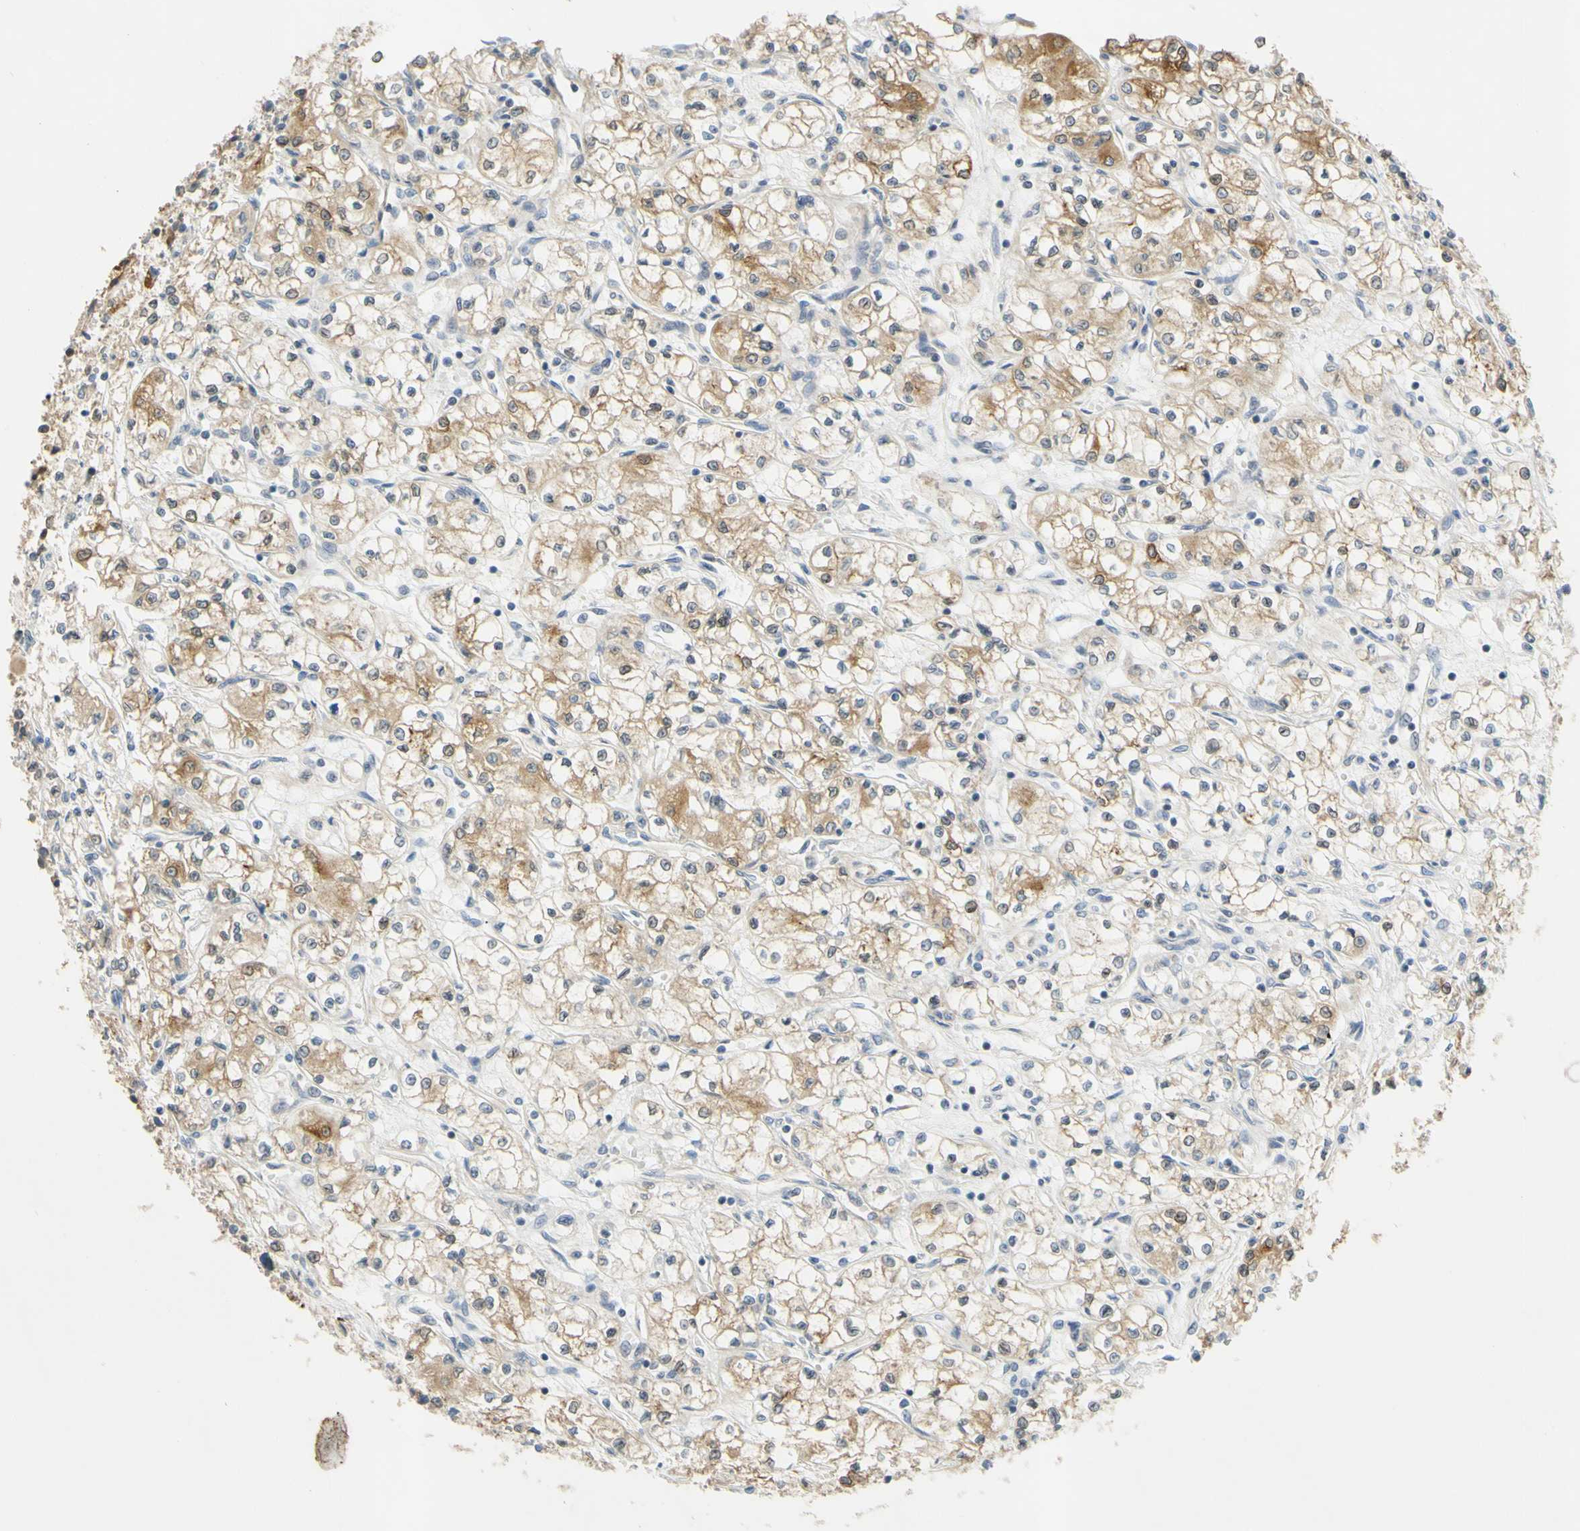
{"staining": {"intensity": "moderate", "quantity": "25%-75%", "location": "cytoplasmic/membranous"}, "tissue": "renal cancer", "cell_type": "Tumor cells", "image_type": "cancer", "snomed": [{"axis": "morphology", "description": "Normal tissue, NOS"}, {"axis": "morphology", "description": "Adenocarcinoma, NOS"}, {"axis": "topography", "description": "Kidney"}], "caption": "Immunohistochemical staining of adenocarcinoma (renal) shows medium levels of moderate cytoplasmic/membranous protein staining in approximately 25%-75% of tumor cells.", "gene": "CCNB2", "patient": {"sex": "male", "age": 59}}